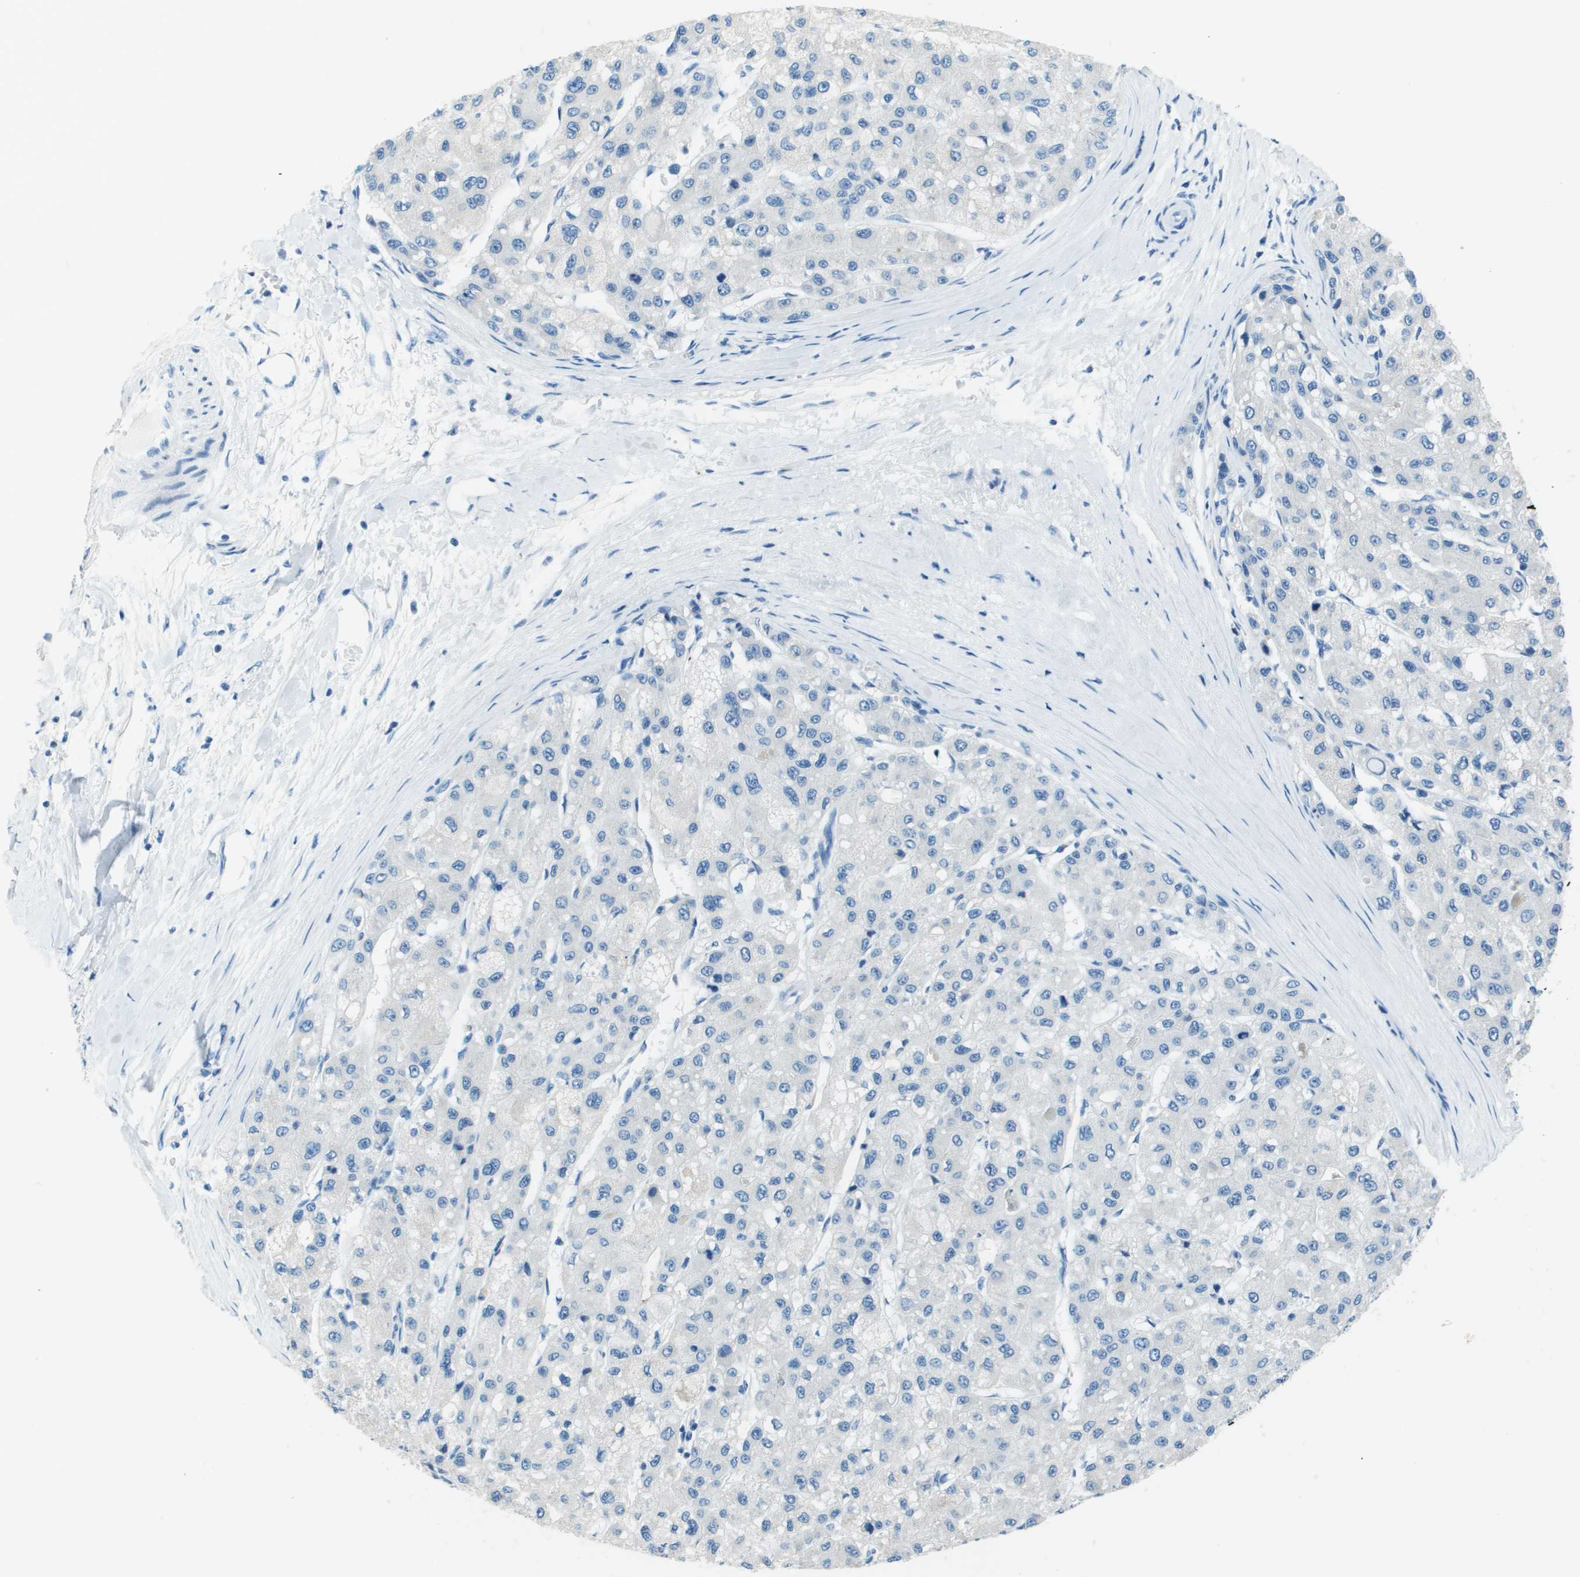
{"staining": {"intensity": "negative", "quantity": "none", "location": "none"}, "tissue": "liver cancer", "cell_type": "Tumor cells", "image_type": "cancer", "snomed": [{"axis": "morphology", "description": "Carcinoma, Hepatocellular, NOS"}, {"axis": "topography", "description": "Liver"}], "caption": "Immunohistochemistry micrograph of hepatocellular carcinoma (liver) stained for a protein (brown), which displays no expression in tumor cells.", "gene": "SLC16A10", "patient": {"sex": "male", "age": 80}}